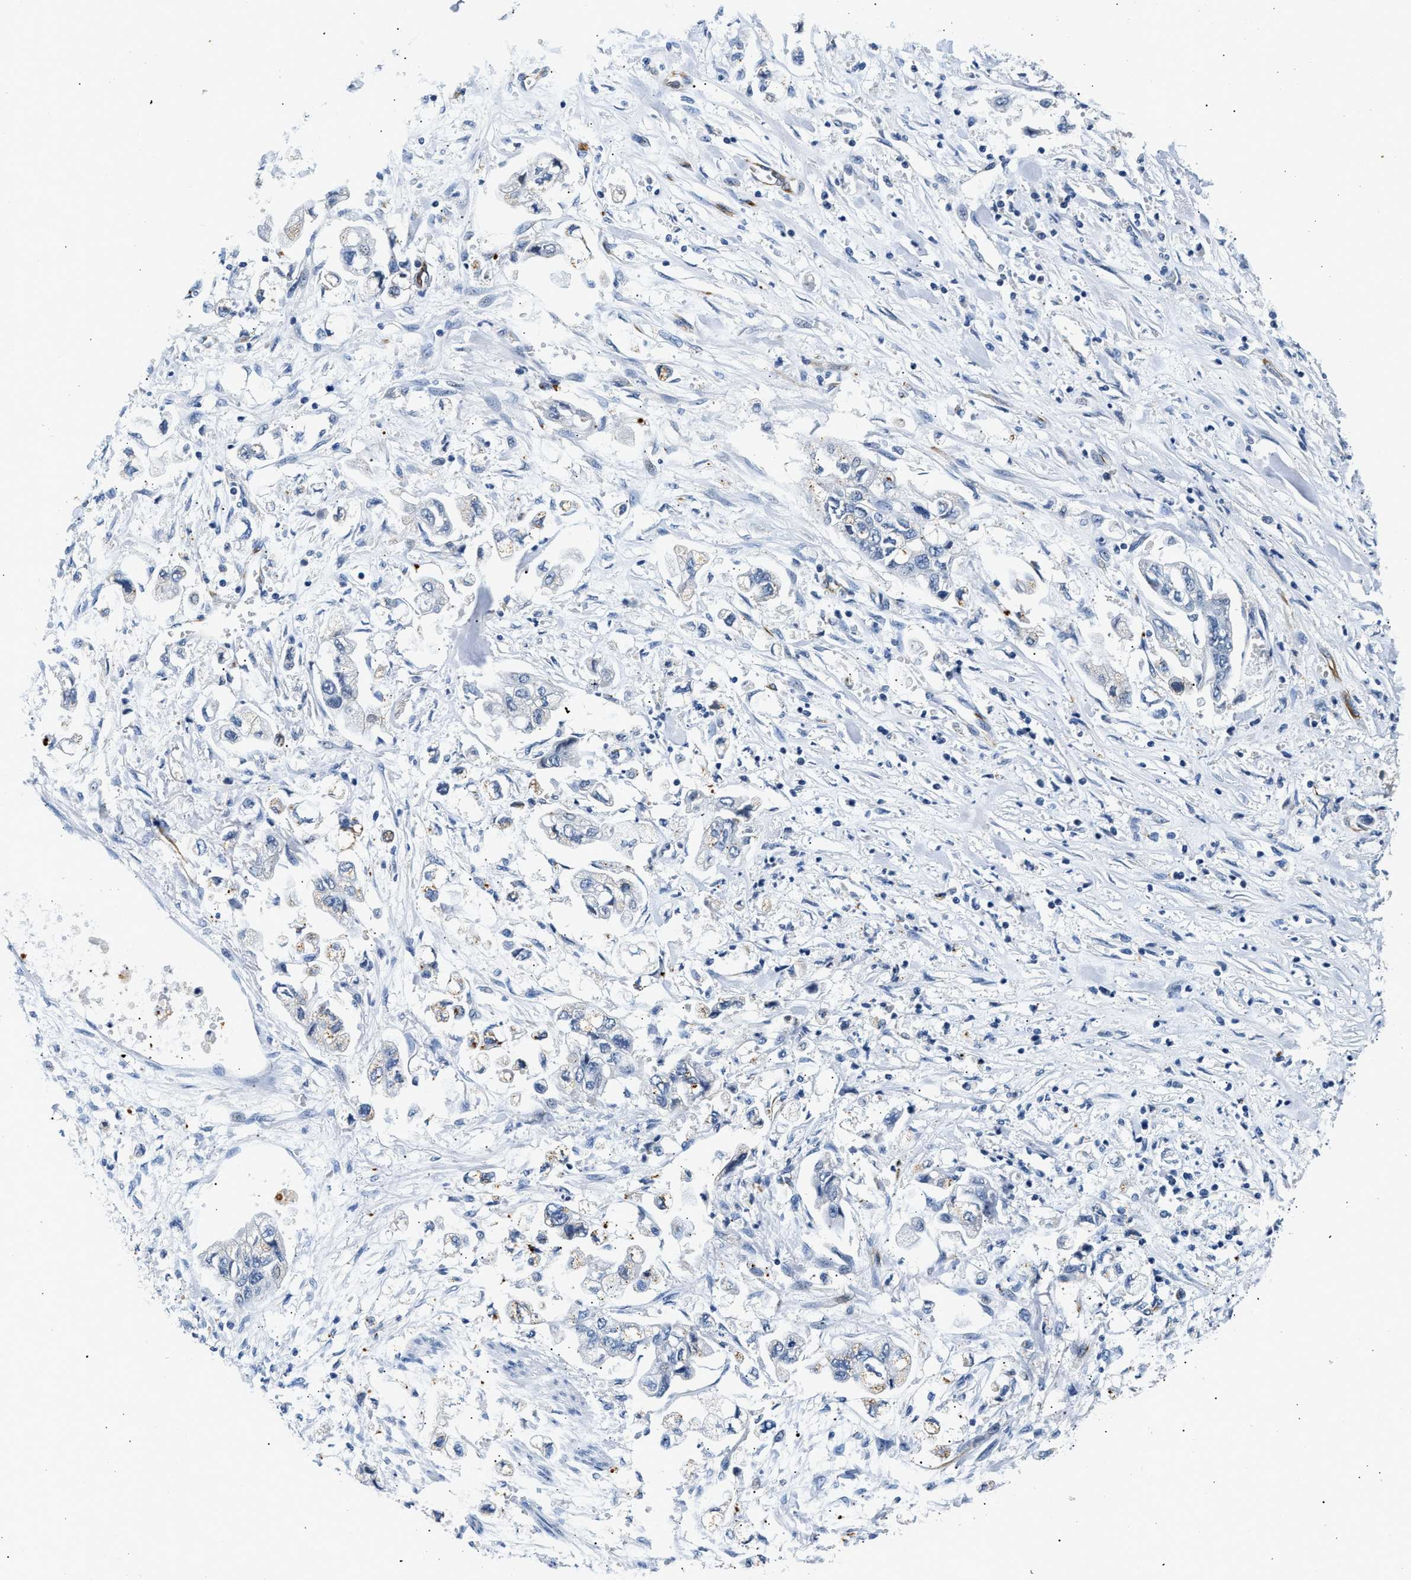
{"staining": {"intensity": "negative", "quantity": "none", "location": "none"}, "tissue": "stomach cancer", "cell_type": "Tumor cells", "image_type": "cancer", "snomed": [{"axis": "morphology", "description": "Normal tissue, NOS"}, {"axis": "morphology", "description": "Adenocarcinoma, NOS"}, {"axis": "topography", "description": "Stomach"}], "caption": "Stomach cancer stained for a protein using immunohistochemistry (IHC) shows no positivity tumor cells.", "gene": "MED22", "patient": {"sex": "male", "age": 62}}